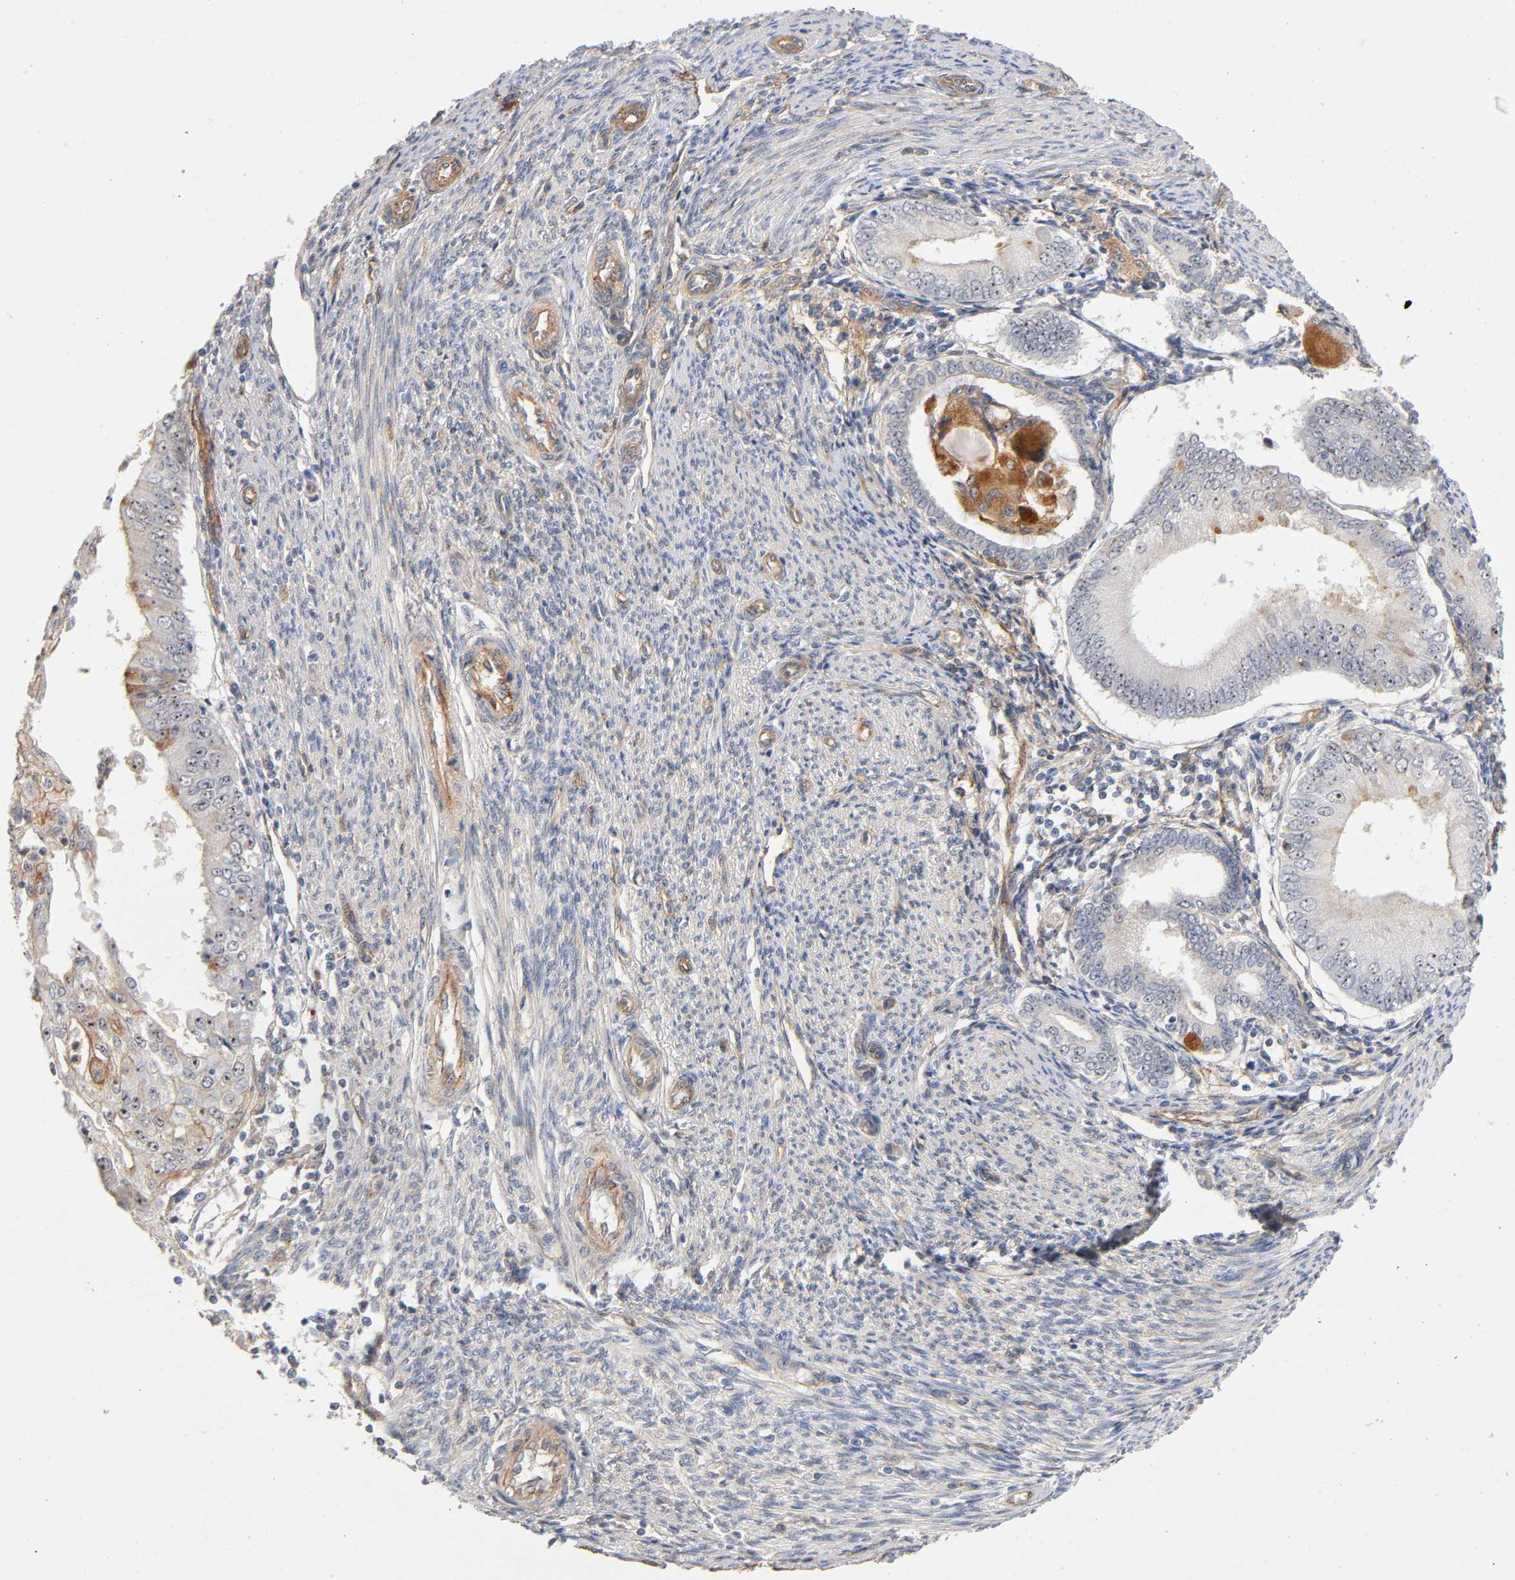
{"staining": {"intensity": "strong", "quantity": ">75%", "location": "cytoplasmic/membranous,nuclear"}, "tissue": "endometrial cancer", "cell_type": "Tumor cells", "image_type": "cancer", "snomed": [{"axis": "morphology", "description": "Adenocarcinoma, NOS"}, {"axis": "topography", "description": "Endometrium"}], "caption": "Endometrial adenocarcinoma stained with a protein marker reveals strong staining in tumor cells.", "gene": "PLD1", "patient": {"sex": "female", "age": 79}}